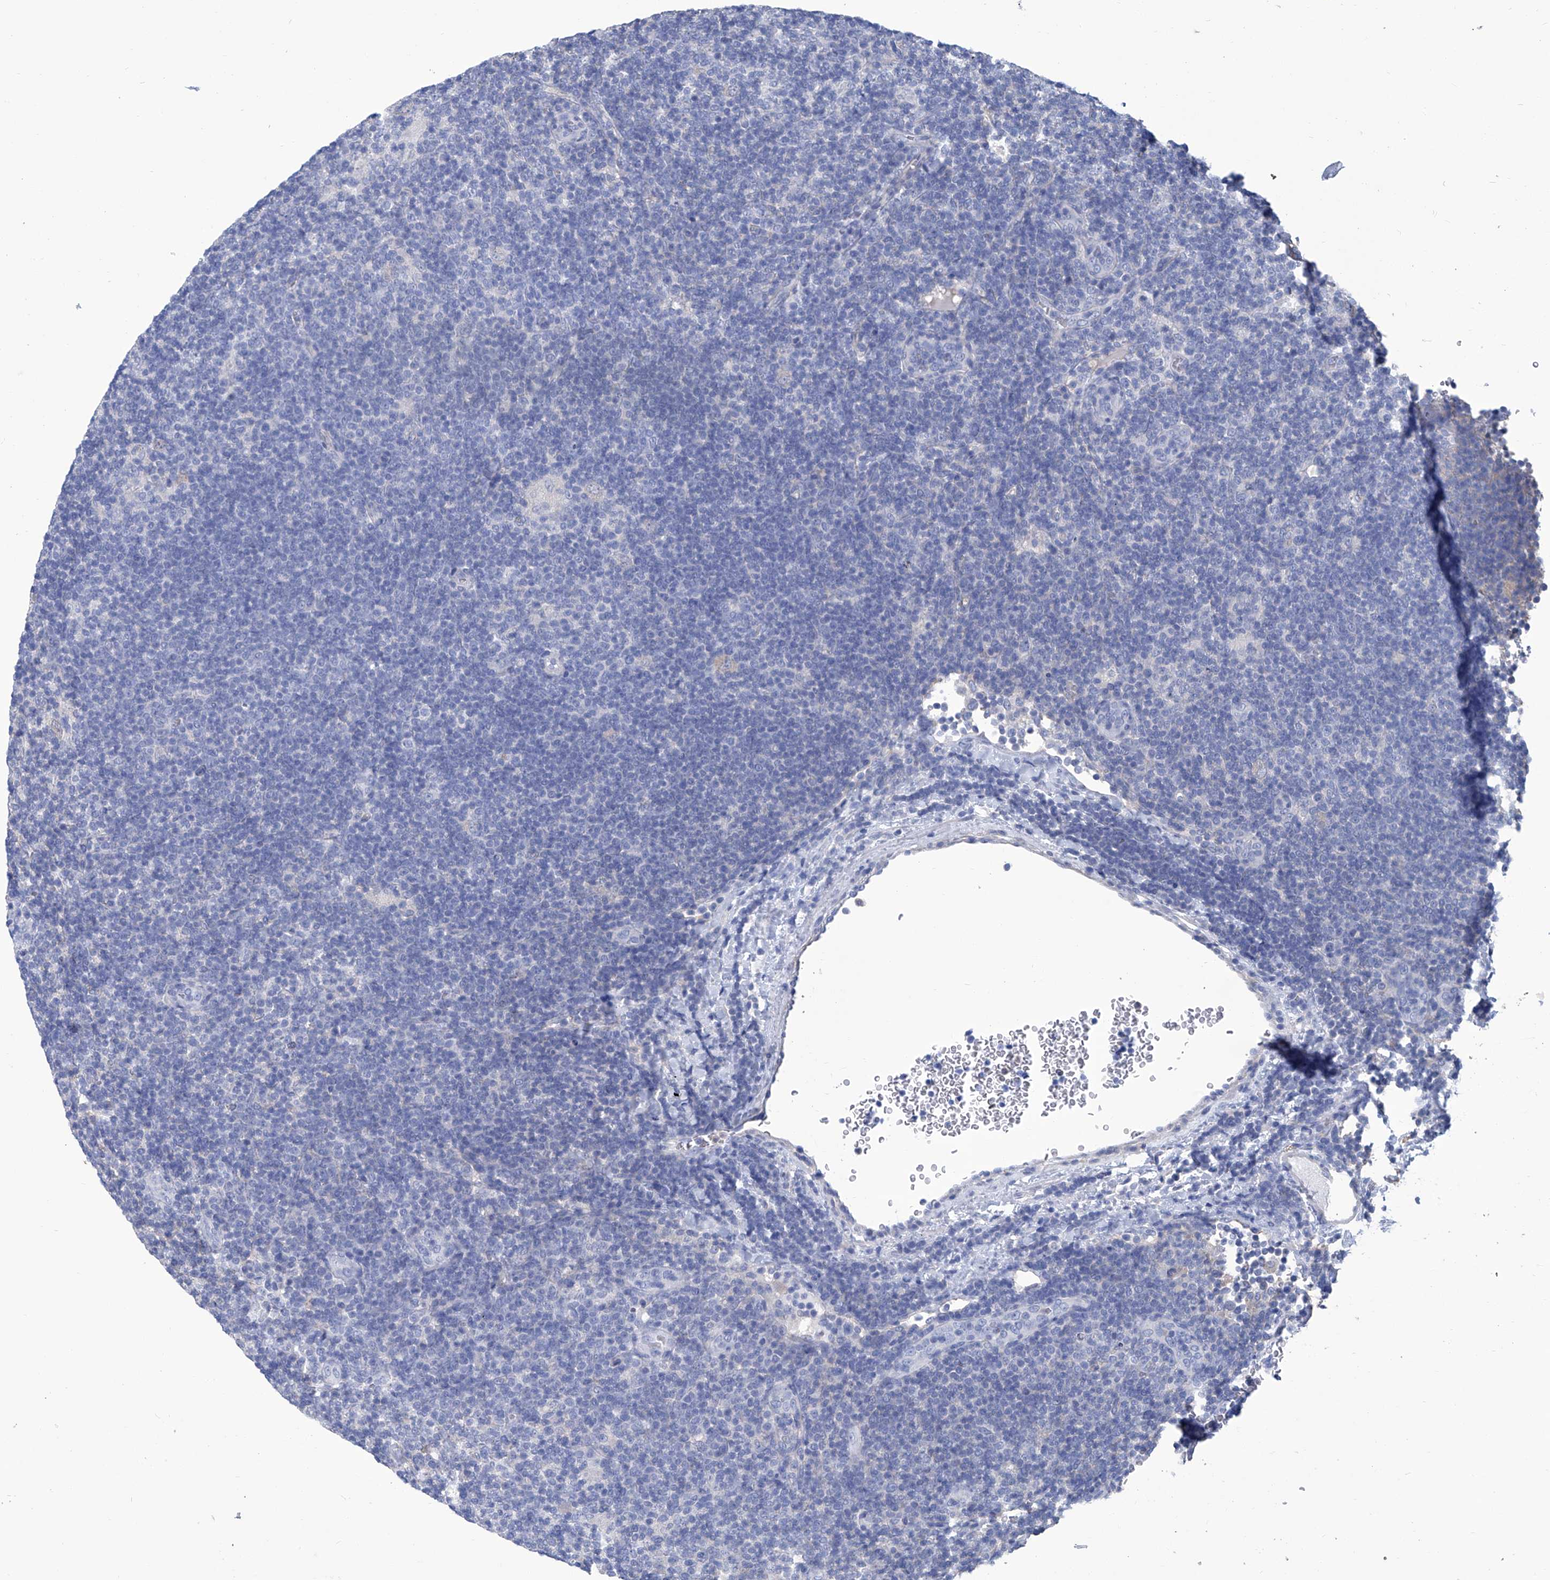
{"staining": {"intensity": "negative", "quantity": "none", "location": "none"}, "tissue": "lymphoma", "cell_type": "Tumor cells", "image_type": "cancer", "snomed": [{"axis": "morphology", "description": "Hodgkin's disease, NOS"}, {"axis": "topography", "description": "Lymph node"}], "caption": "Immunohistochemistry (IHC) of human lymphoma demonstrates no staining in tumor cells.", "gene": "SMS", "patient": {"sex": "female", "age": 57}}